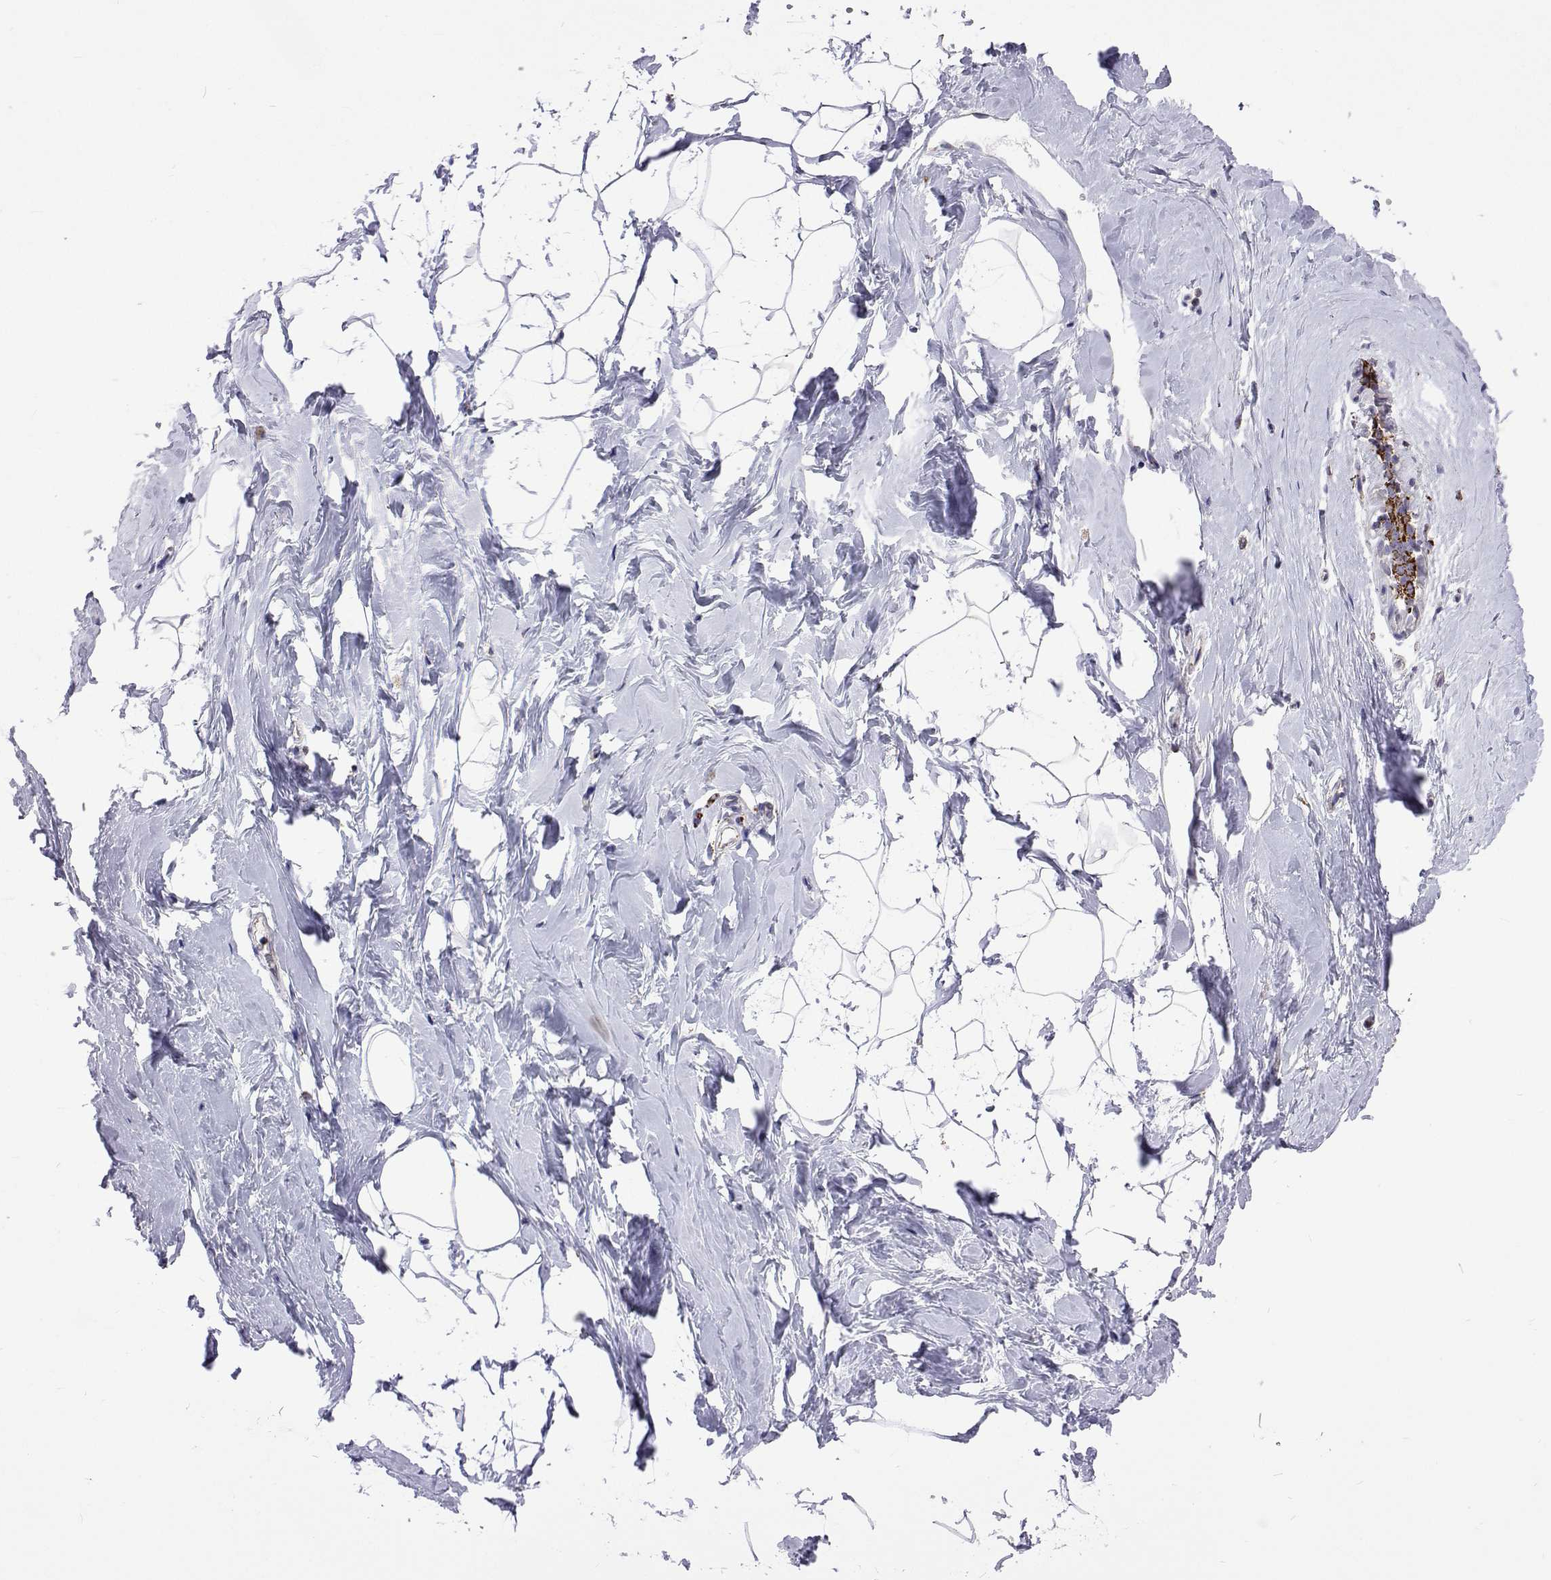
{"staining": {"intensity": "moderate", "quantity": "<25%", "location": "cytoplasmic/membranous"}, "tissue": "breast", "cell_type": "Adipocytes", "image_type": "normal", "snomed": [{"axis": "morphology", "description": "Normal tissue, NOS"}, {"axis": "topography", "description": "Breast"}], "caption": "This photomicrograph demonstrates benign breast stained with IHC to label a protein in brown. The cytoplasmic/membranous of adipocytes show moderate positivity for the protein. Nuclei are counter-stained blue.", "gene": "MCCC2", "patient": {"sex": "female", "age": 32}}